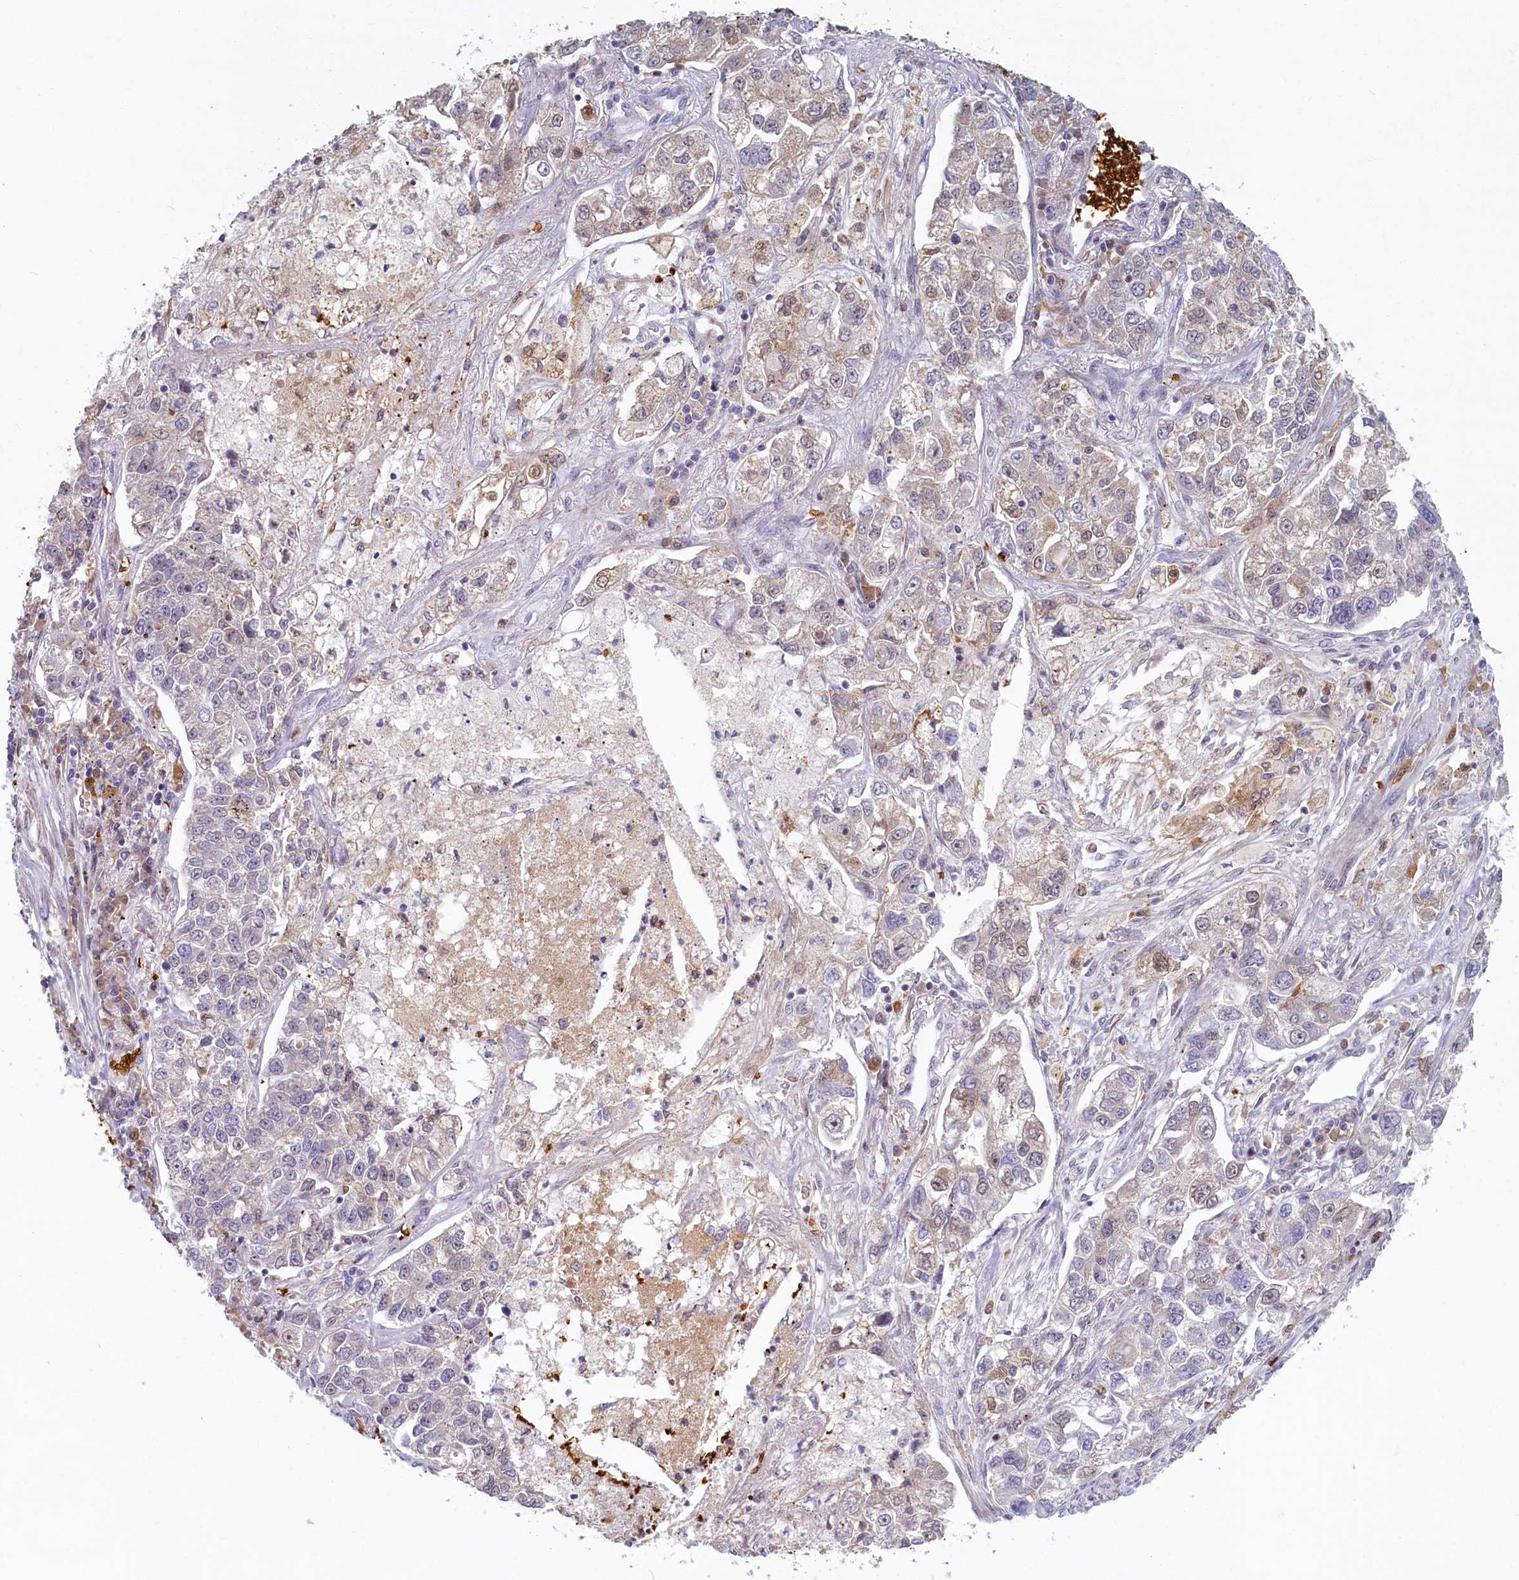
{"staining": {"intensity": "weak", "quantity": "<25%", "location": "cytoplasmic/membranous"}, "tissue": "lung cancer", "cell_type": "Tumor cells", "image_type": "cancer", "snomed": [{"axis": "morphology", "description": "Adenocarcinoma, NOS"}, {"axis": "topography", "description": "Lung"}], "caption": "Immunohistochemistry (IHC) image of neoplastic tissue: lung adenocarcinoma stained with DAB (3,3'-diaminobenzidine) shows no significant protein staining in tumor cells.", "gene": "BLVRB", "patient": {"sex": "male", "age": 49}}